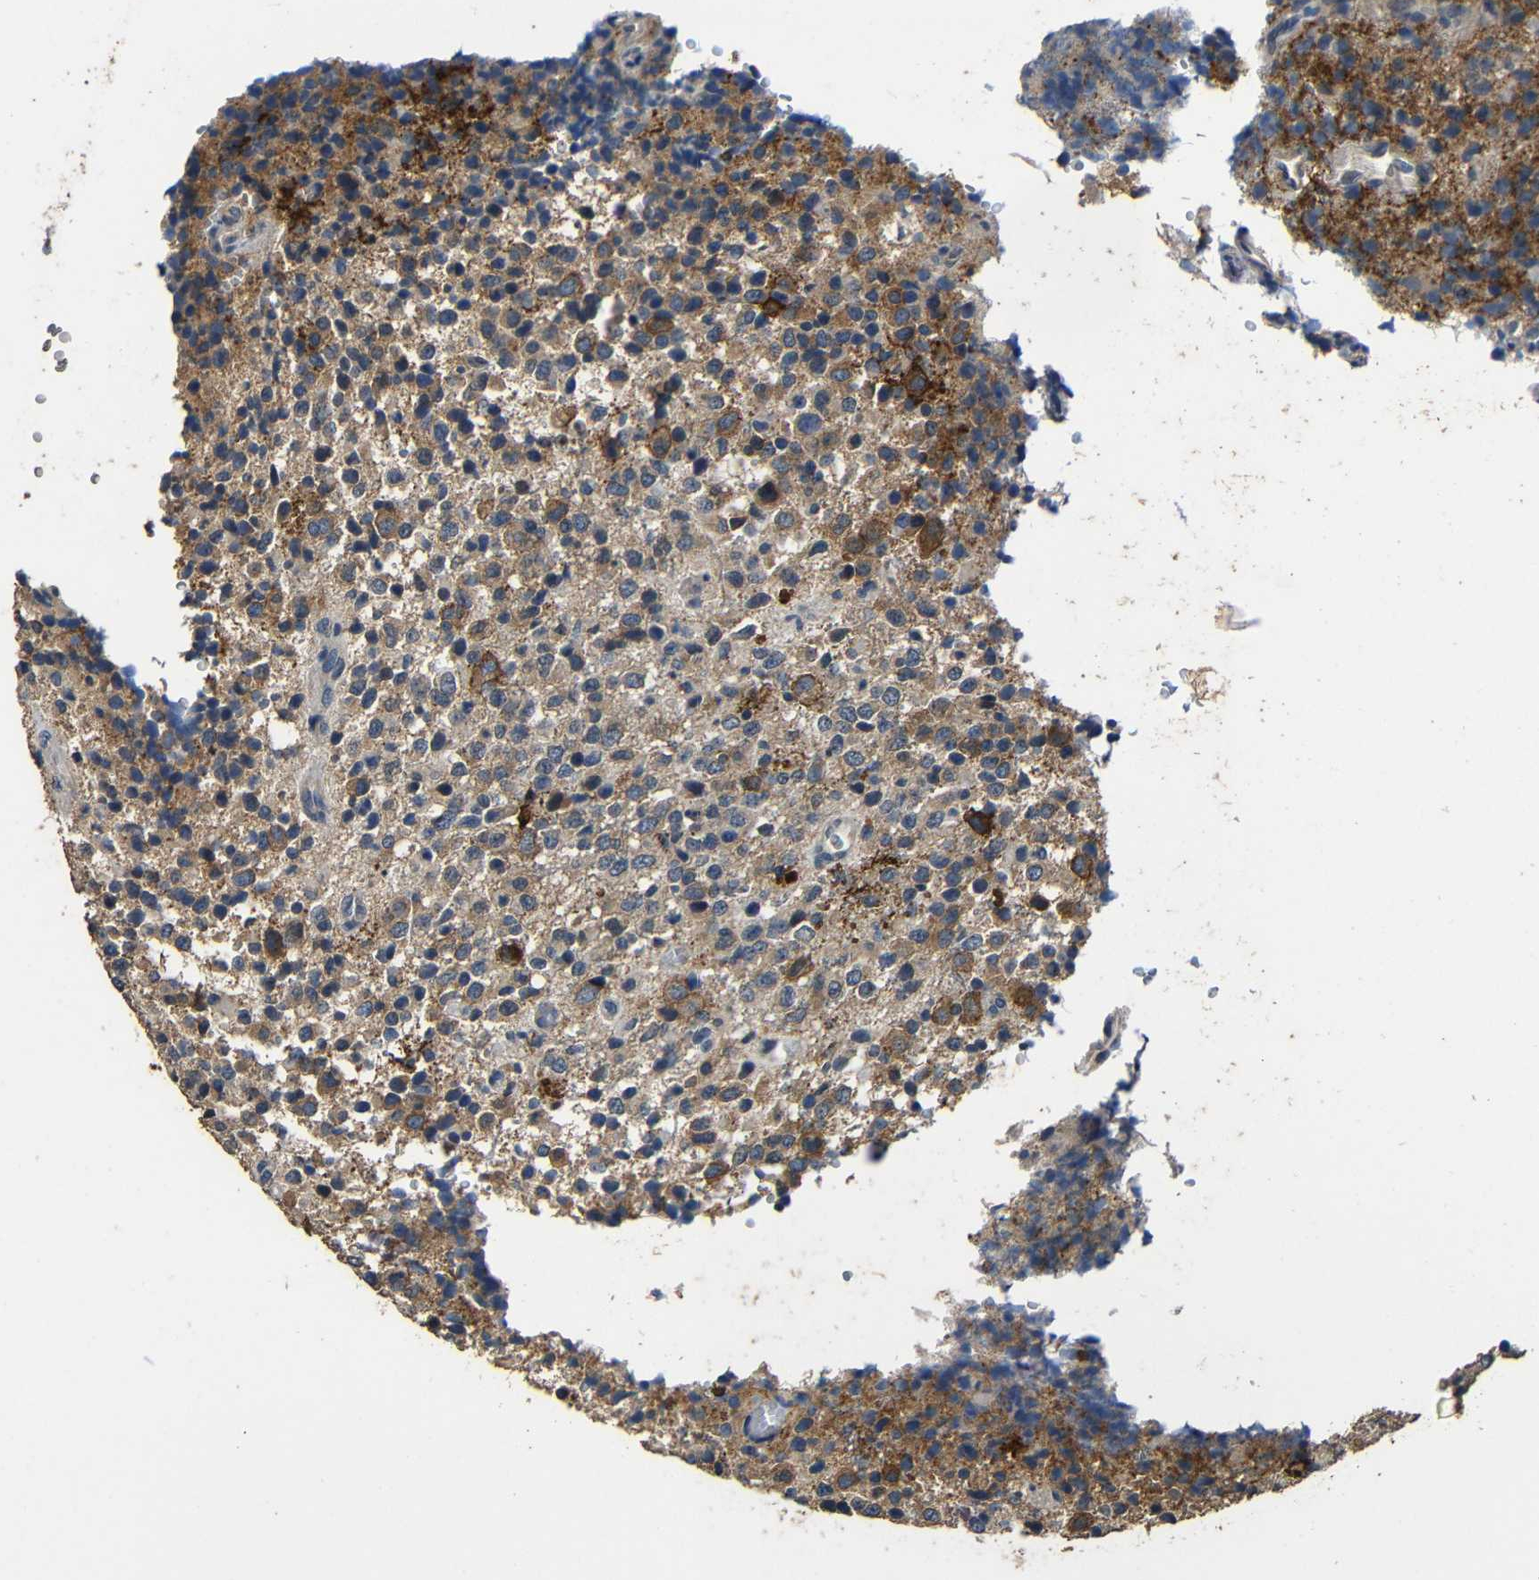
{"staining": {"intensity": "moderate", "quantity": ">75%", "location": "cytoplasmic/membranous"}, "tissue": "glioma", "cell_type": "Tumor cells", "image_type": "cancer", "snomed": [{"axis": "morphology", "description": "Glioma, malignant, High grade"}, {"axis": "topography", "description": "pancreas cauda"}], "caption": "Immunohistochemistry of glioma demonstrates medium levels of moderate cytoplasmic/membranous positivity in about >75% of tumor cells.", "gene": "C6orf89", "patient": {"sex": "male", "age": 60}}